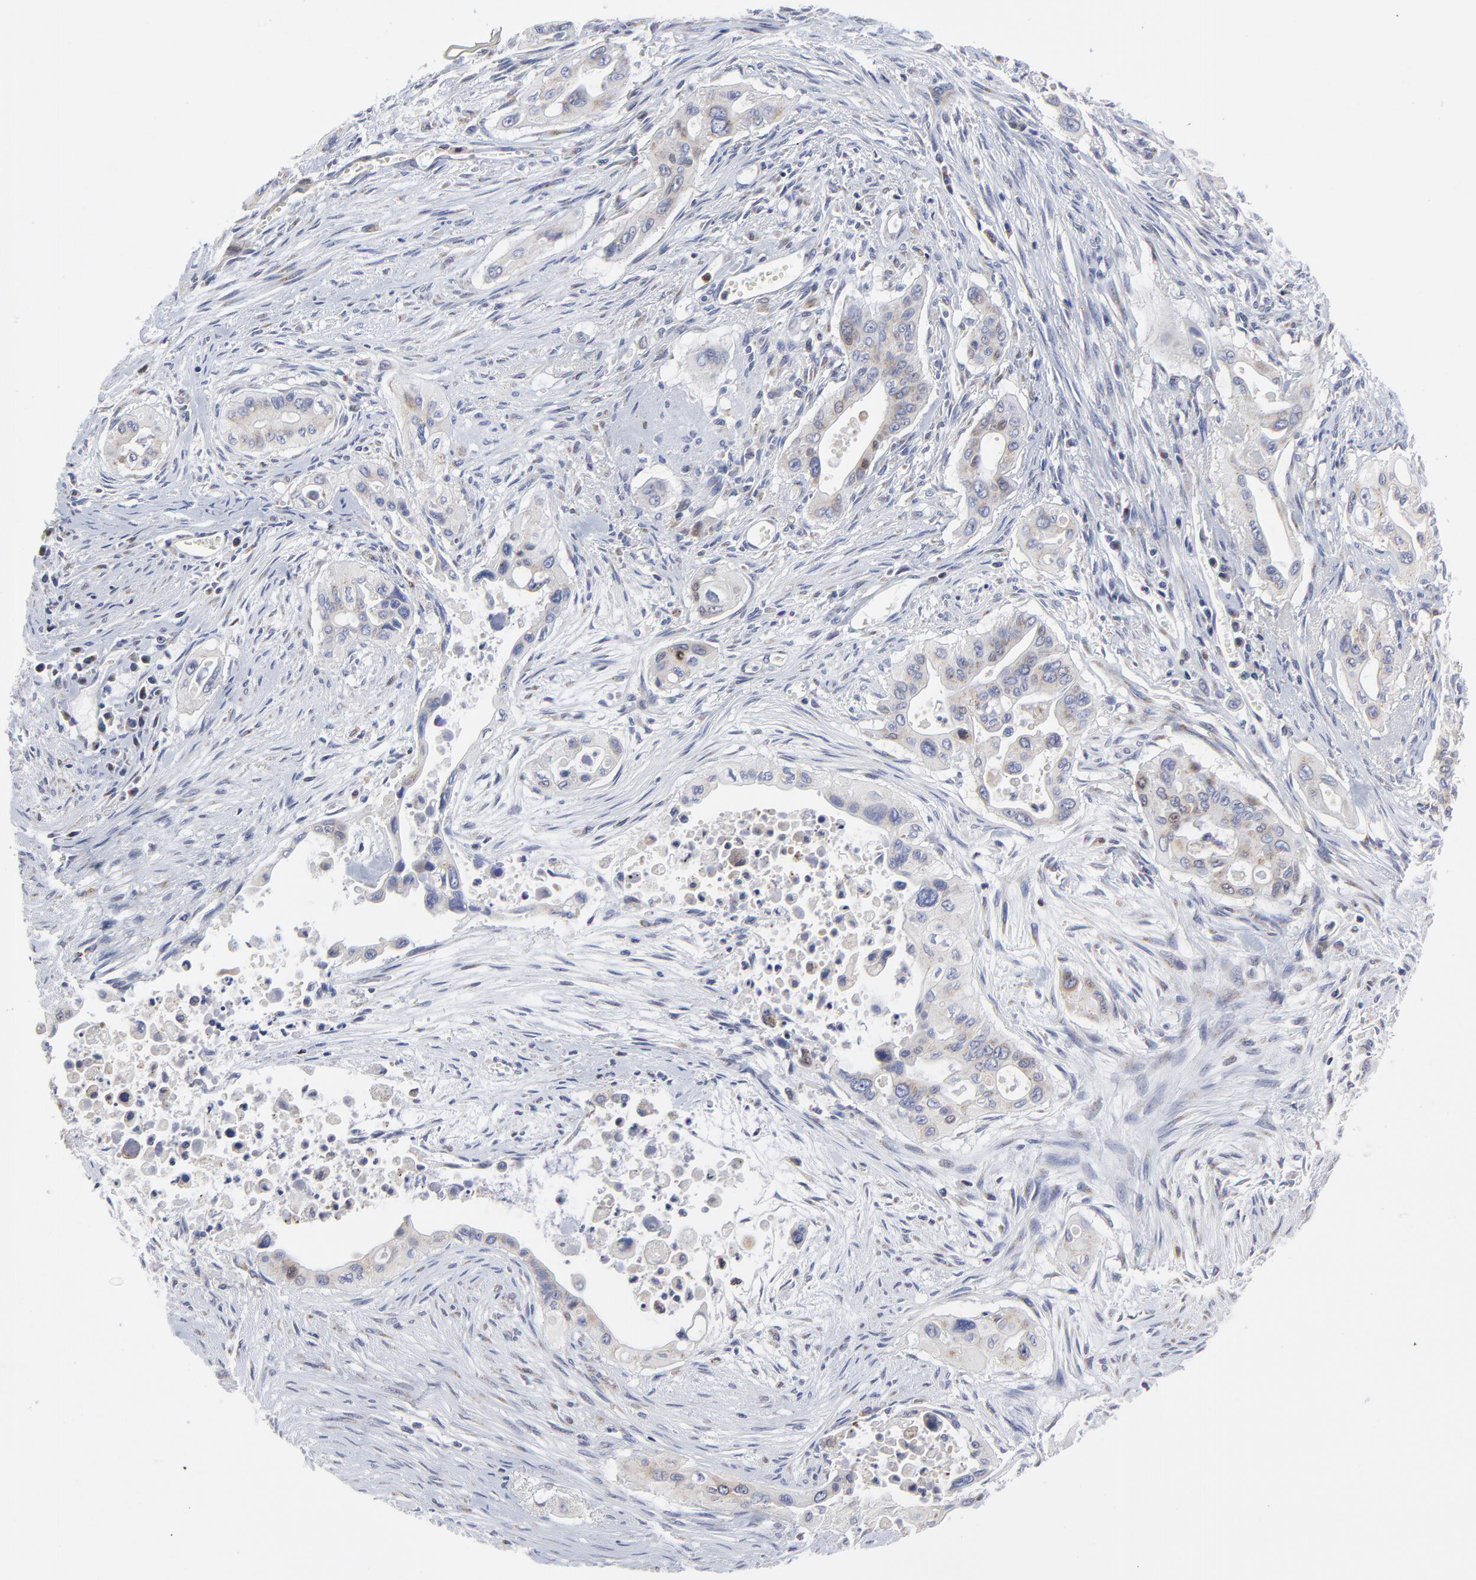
{"staining": {"intensity": "weak", "quantity": "<25%", "location": "cytoplasmic/membranous,nuclear"}, "tissue": "pancreatic cancer", "cell_type": "Tumor cells", "image_type": "cancer", "snomed": [{"axis": "morphology", "description": "Adenocarcinoma, NOS"}, {"axis": "topography", "description": "Pancreas"}], "caption": "A photomicrograph of adenocarcinoma (pancreatic) stained for a protein demonstrates no brown staining in tumor cells.", "gene": "NCAPH", "patient": {"sex": "male", "age": 77}}